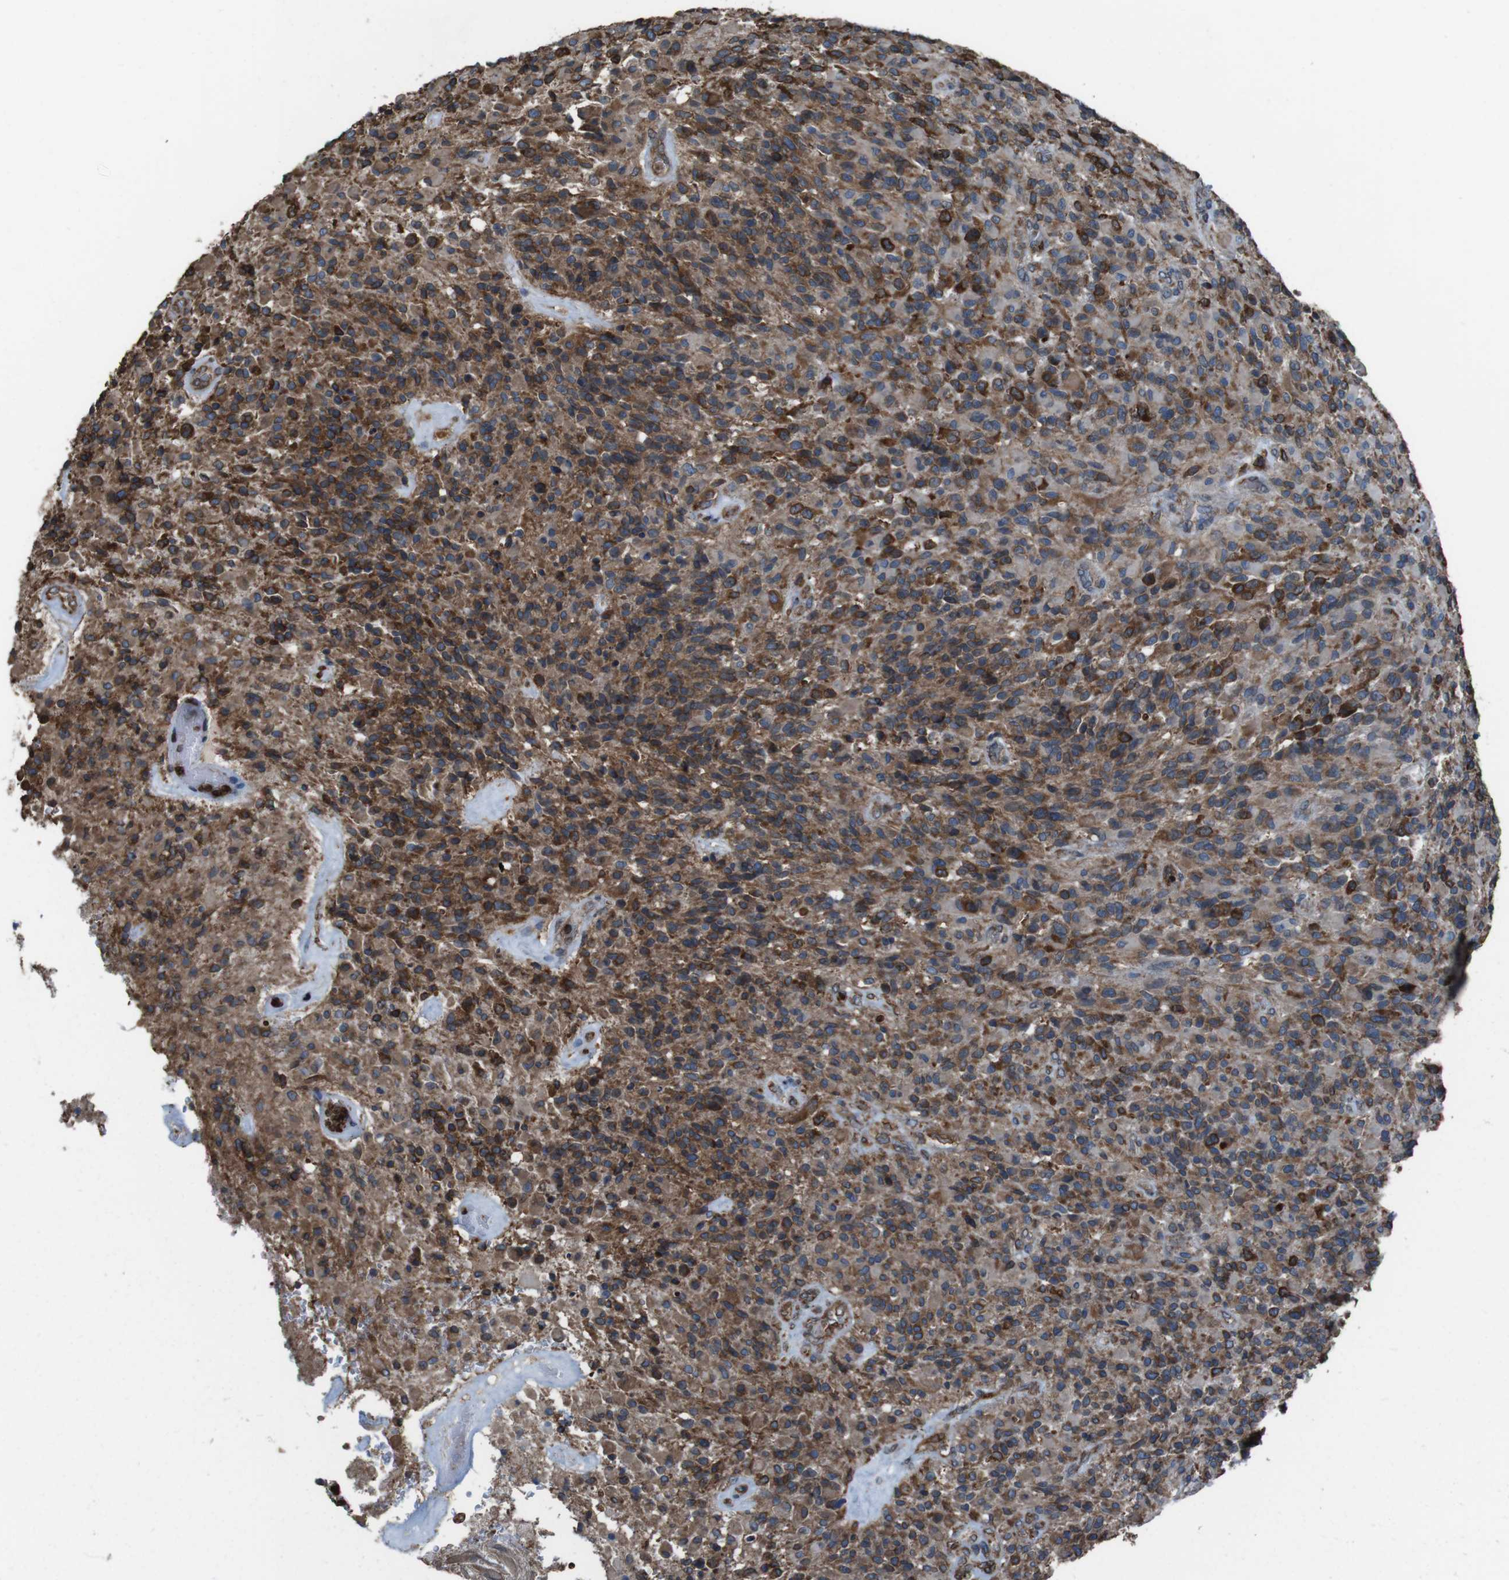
{"staining": {"intensity": "moderate", "quantity": ">75%", "location": "cytoplasmic/membranous"}, "tissue": "glioma", "cell_type": "Tumor cells", "image_type": "cancer", "snomed": [{"axis": "morphology", "description": "Glioma, malignant, High grade"}, {"axis": "topography", "description": "Brain"}], "caption": "Malignant glioma (high-grade) stained with a protein marker shows moderate staining in tumor cells.", "gene": "APMAP", "patient": {"sex": "male", "age": 71}}